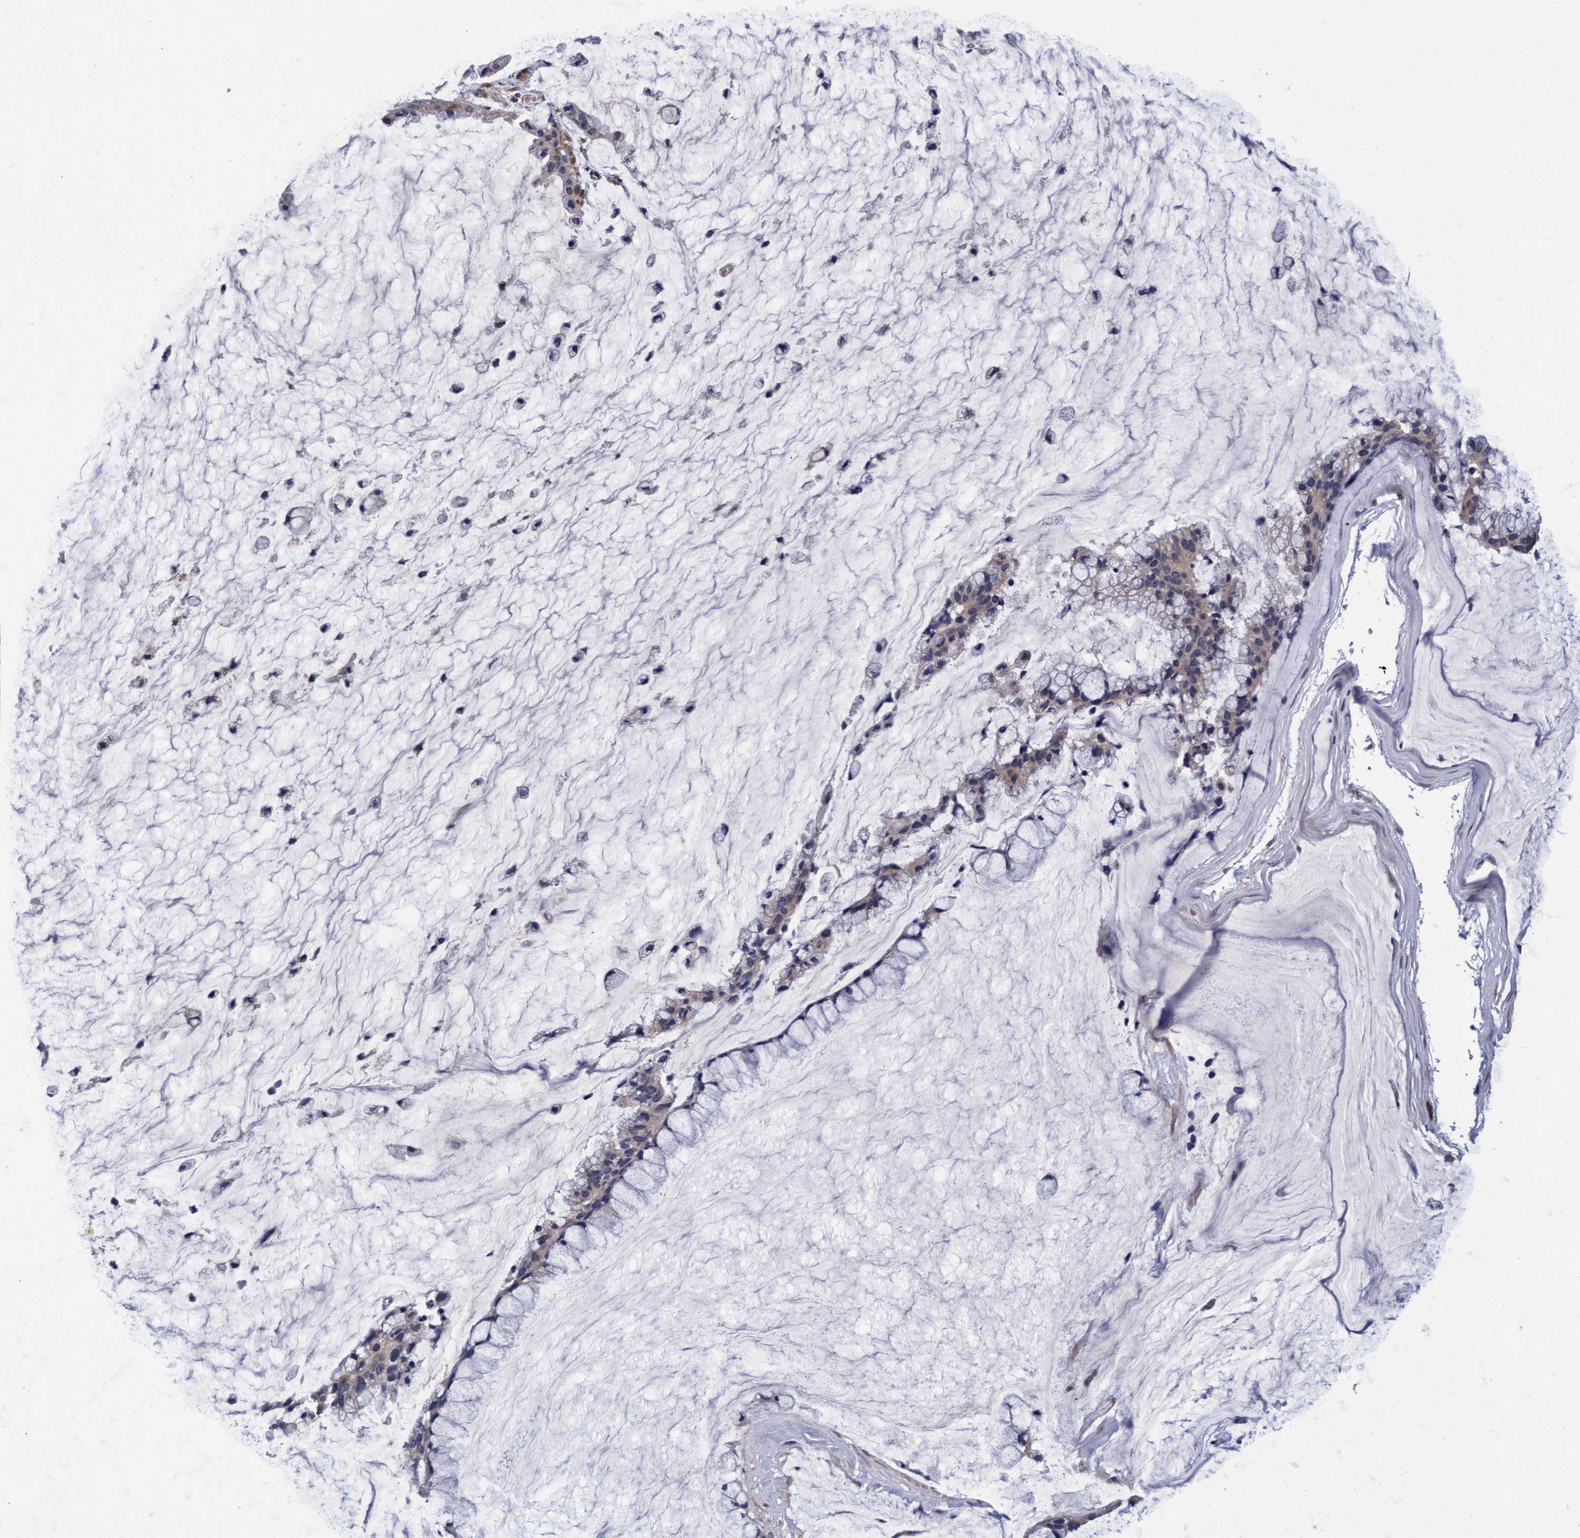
{"staining": {"intensity": "negative", "quantity": "none", "location": "none"}, "tissue": "ovarian cancer", "cell_type": "Tumor cells", "image_type": "cancer", "snomed": [{"axis": "morphology", "description": "Cystadenocarcinoma, mucinous, NOS"}, {"axis": "topography", "description": "Ovary"}], "caption": "Ovarian mucinous cystadenocarcinoma was stained to show a protein in brown. There is no significant positivity in tumor cells. (DAB immunohistochemistry (IHC) with hematoxylin counter stain).", "gene": "CPQ", "patient": {"sex": "female", "age": 39}}